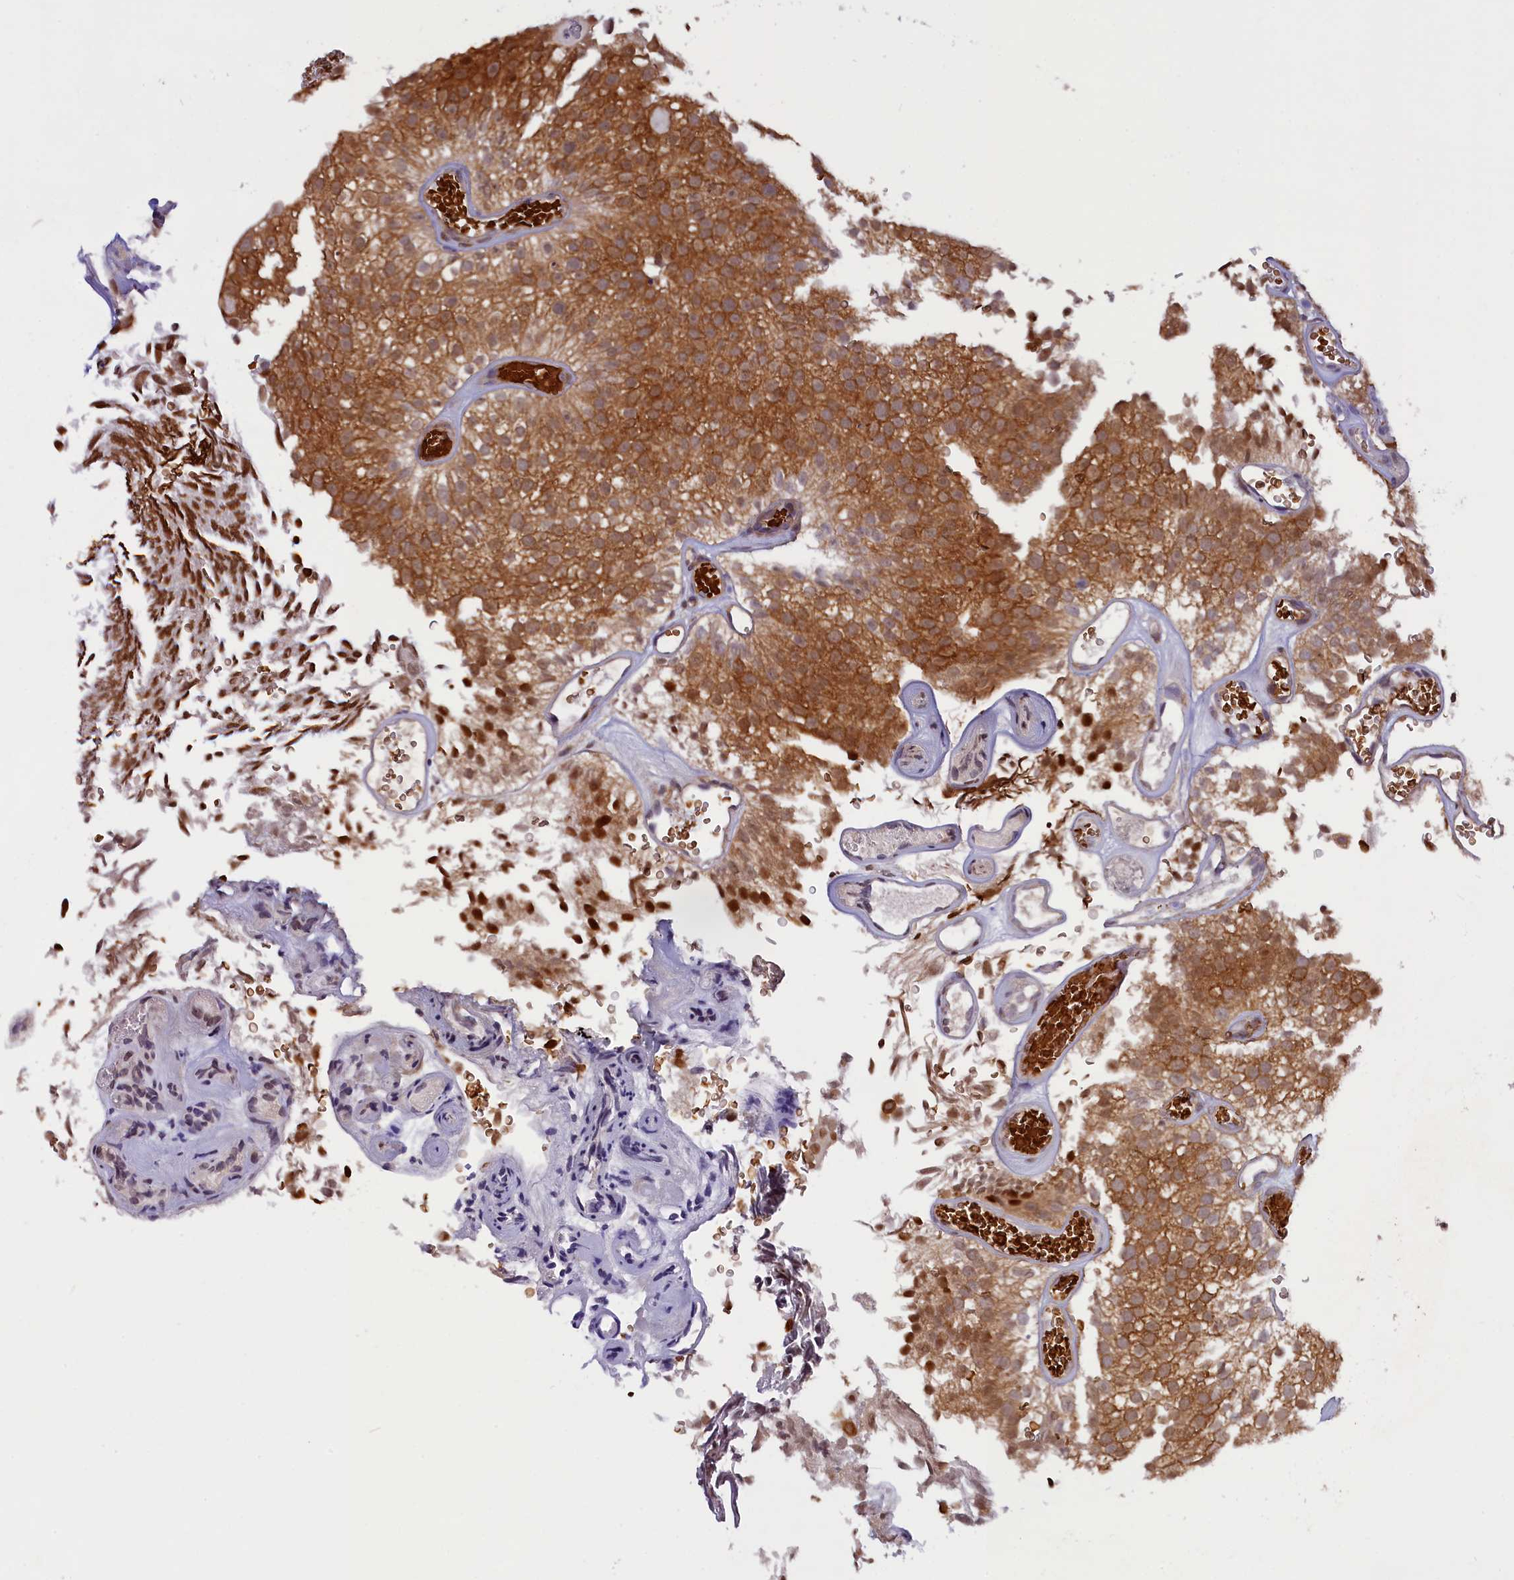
{"staining": {"intensity": "strong", "quantity": ">75%", "location": "cytoplasmic/membranous"}, "tissue": "urothelial cancer", "cell_type": "Tumor cells", "image_type": "cancer", "snomed": [{"axis": "morphology", "description": "Urothelial carcinoma, Low grade"}, {"axis": "topography", "description": "Urinary bladder"}], "caption": "IHC (DAB (3,3'-diaminobenzidine)) staining of urothelial carcinoma (low-grade) shows strong cytoplasmic/membranous protein staining in about >75% of tumor cells.", "gene": "CCDC9B", "patient": {"sex": "male", "age": 78}}